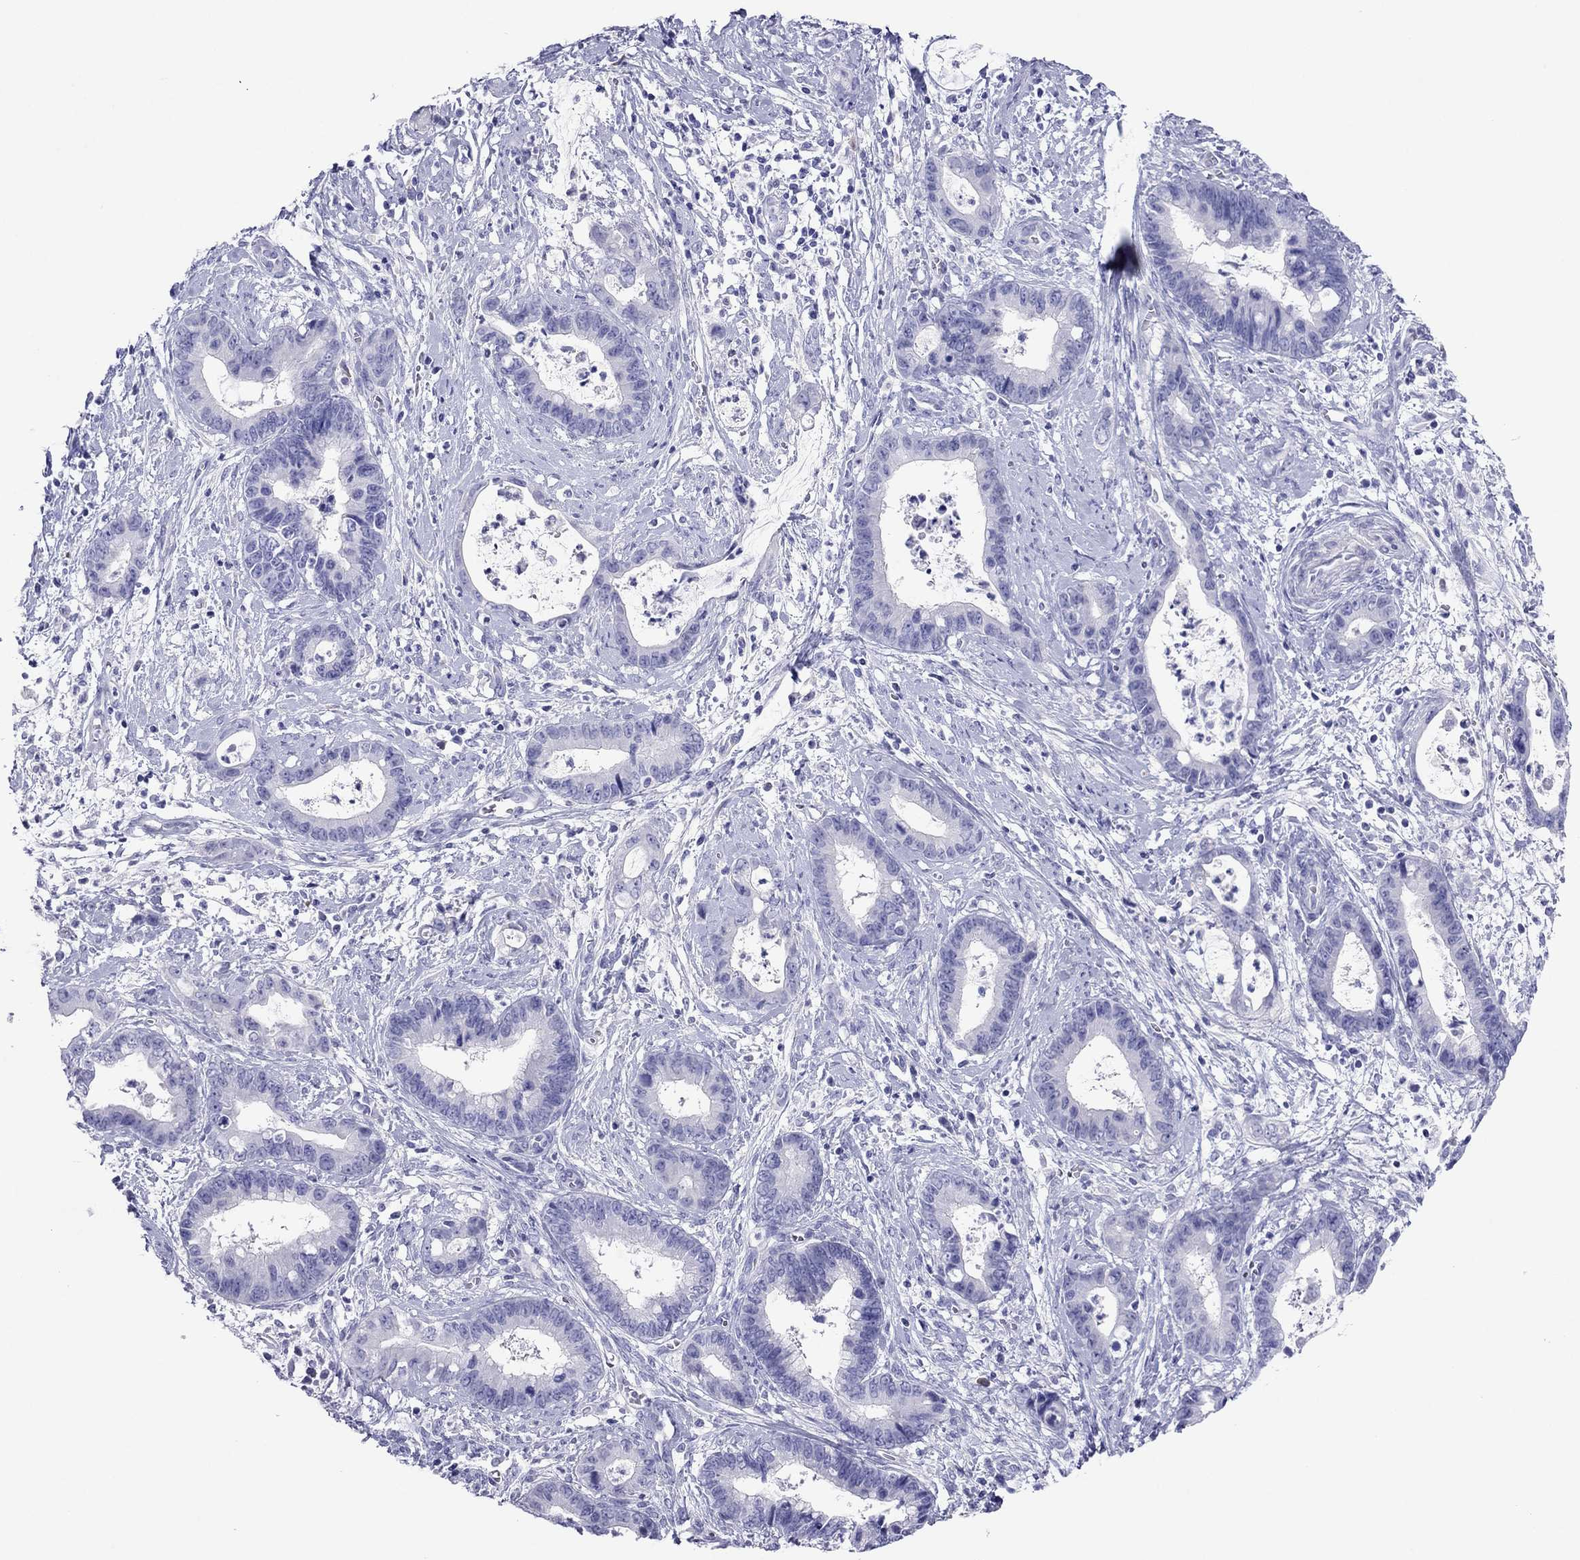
{"staining": {"intensity": "negative", "quantity": "none", "location": "none"}, "tissue": "cervical cancer", "cell_type": "Tumor cells", "image_type": "cancer", "snomed": [{"axis": "morphology", "description": "Adenocarcinoma, NOS"}, {"axis": "topography", "description": "Cervix"}], "caption": "An immunohistochemistry (IHC) photomicrograph of cervical cancer (adenocarcinoma) is shown. There is no staining in tumor cells of cervical cancer (adenocarcinoma). (Immunohistochemistry (ihc), brightfield microscopy, high magnification).", "gene": "PCDHA6", "patient": {"sex": "female", "age": 44}}